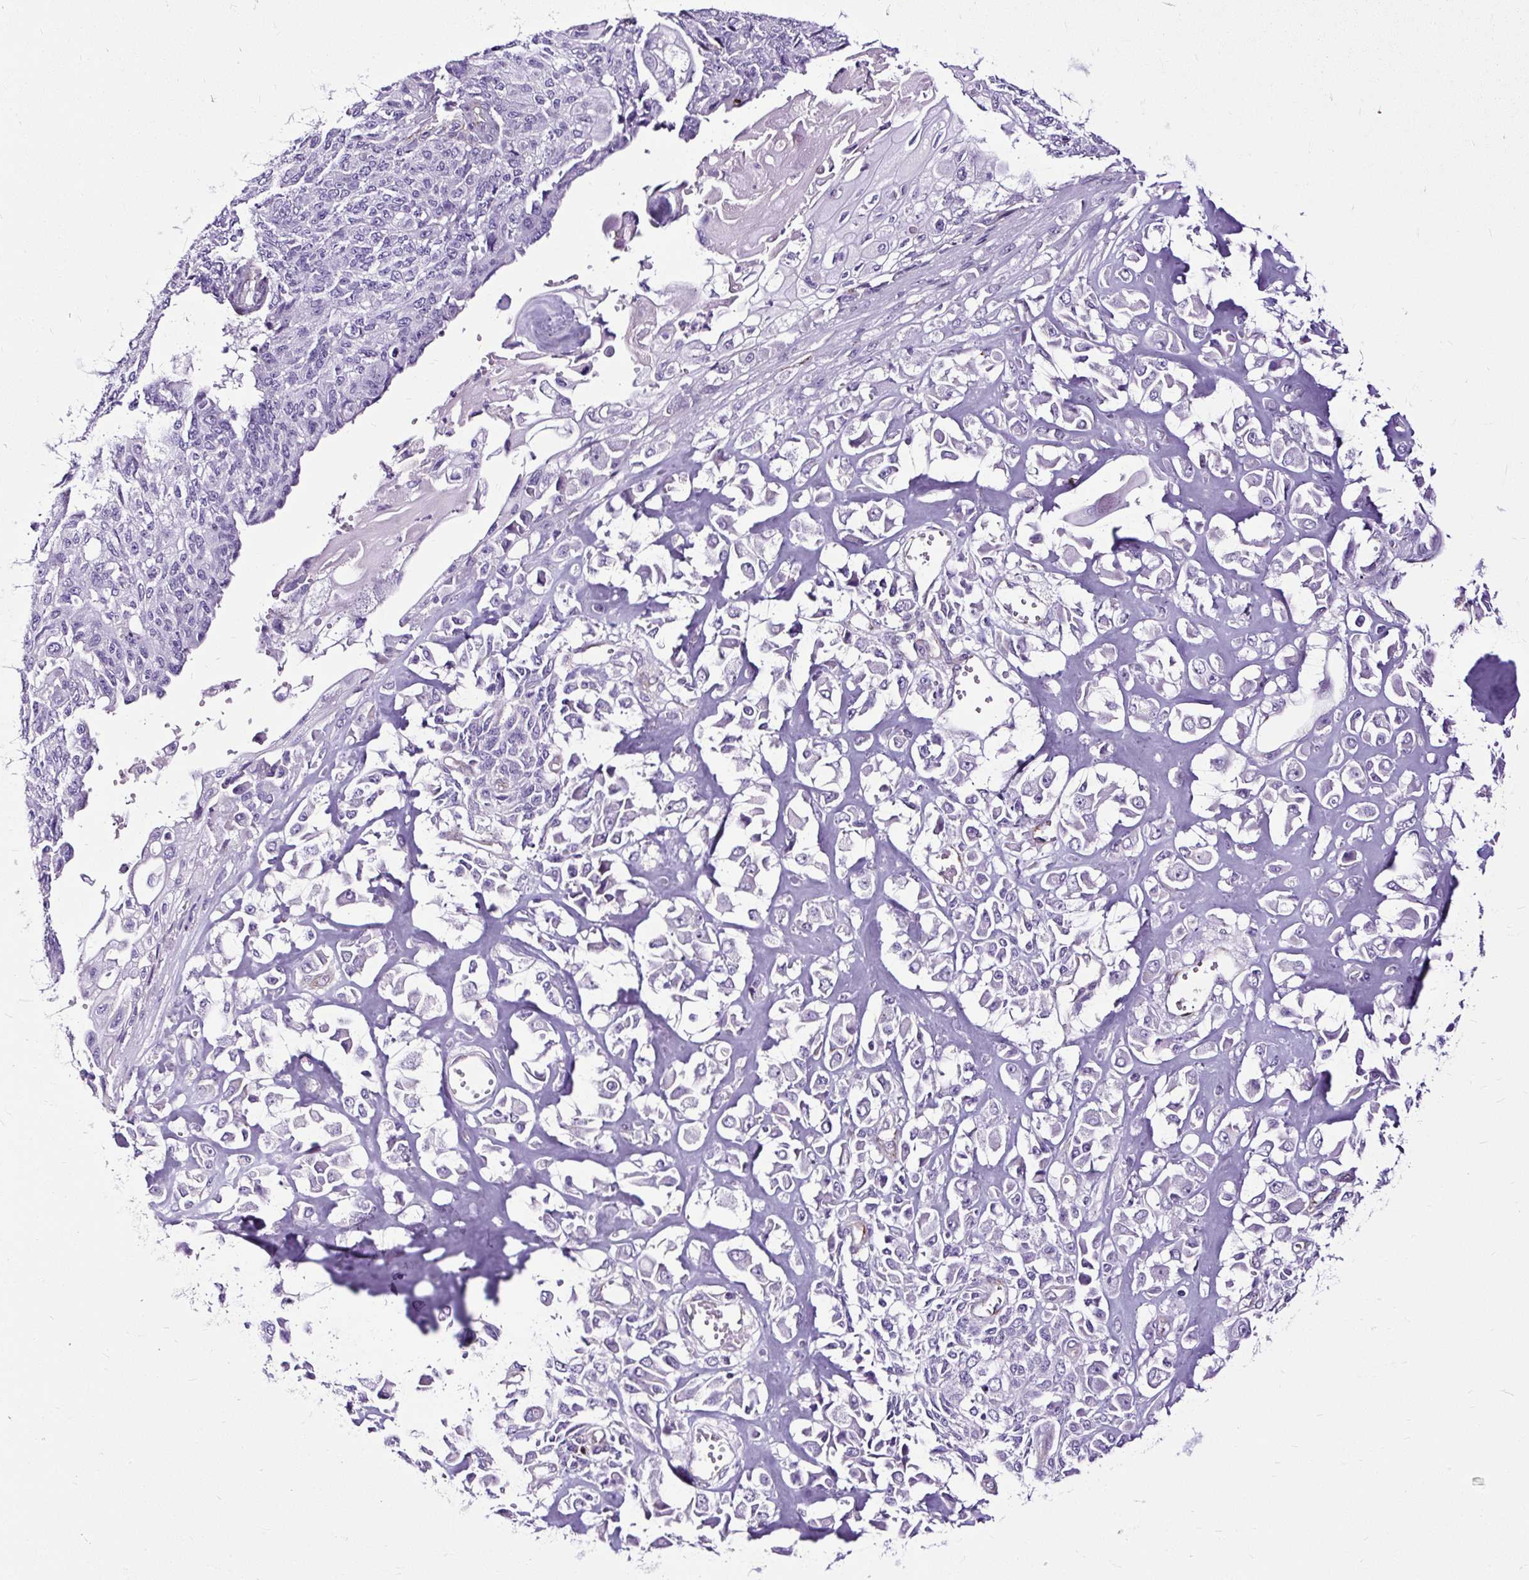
{"staining": {"intensity": "negative", "quantity": "none", "location": "none"}, "tissue": "endometrial cancer", "cell_type": "Tumor cells", "image_type": "cancer", "snomed": [{"axis": "morphology", "description": "Adenocarcinoma, NOS"}, {"axis": "topography", "description": "Endometrium"}], "caption": "High power microscopy micrograph of an immunohistochemistry (IHC) micrograph of endometrial cancer, revealing no significant positivity in tumor cells.", "gene": "SLC7A8", "patient": {"sex": "female", "age": 32}}